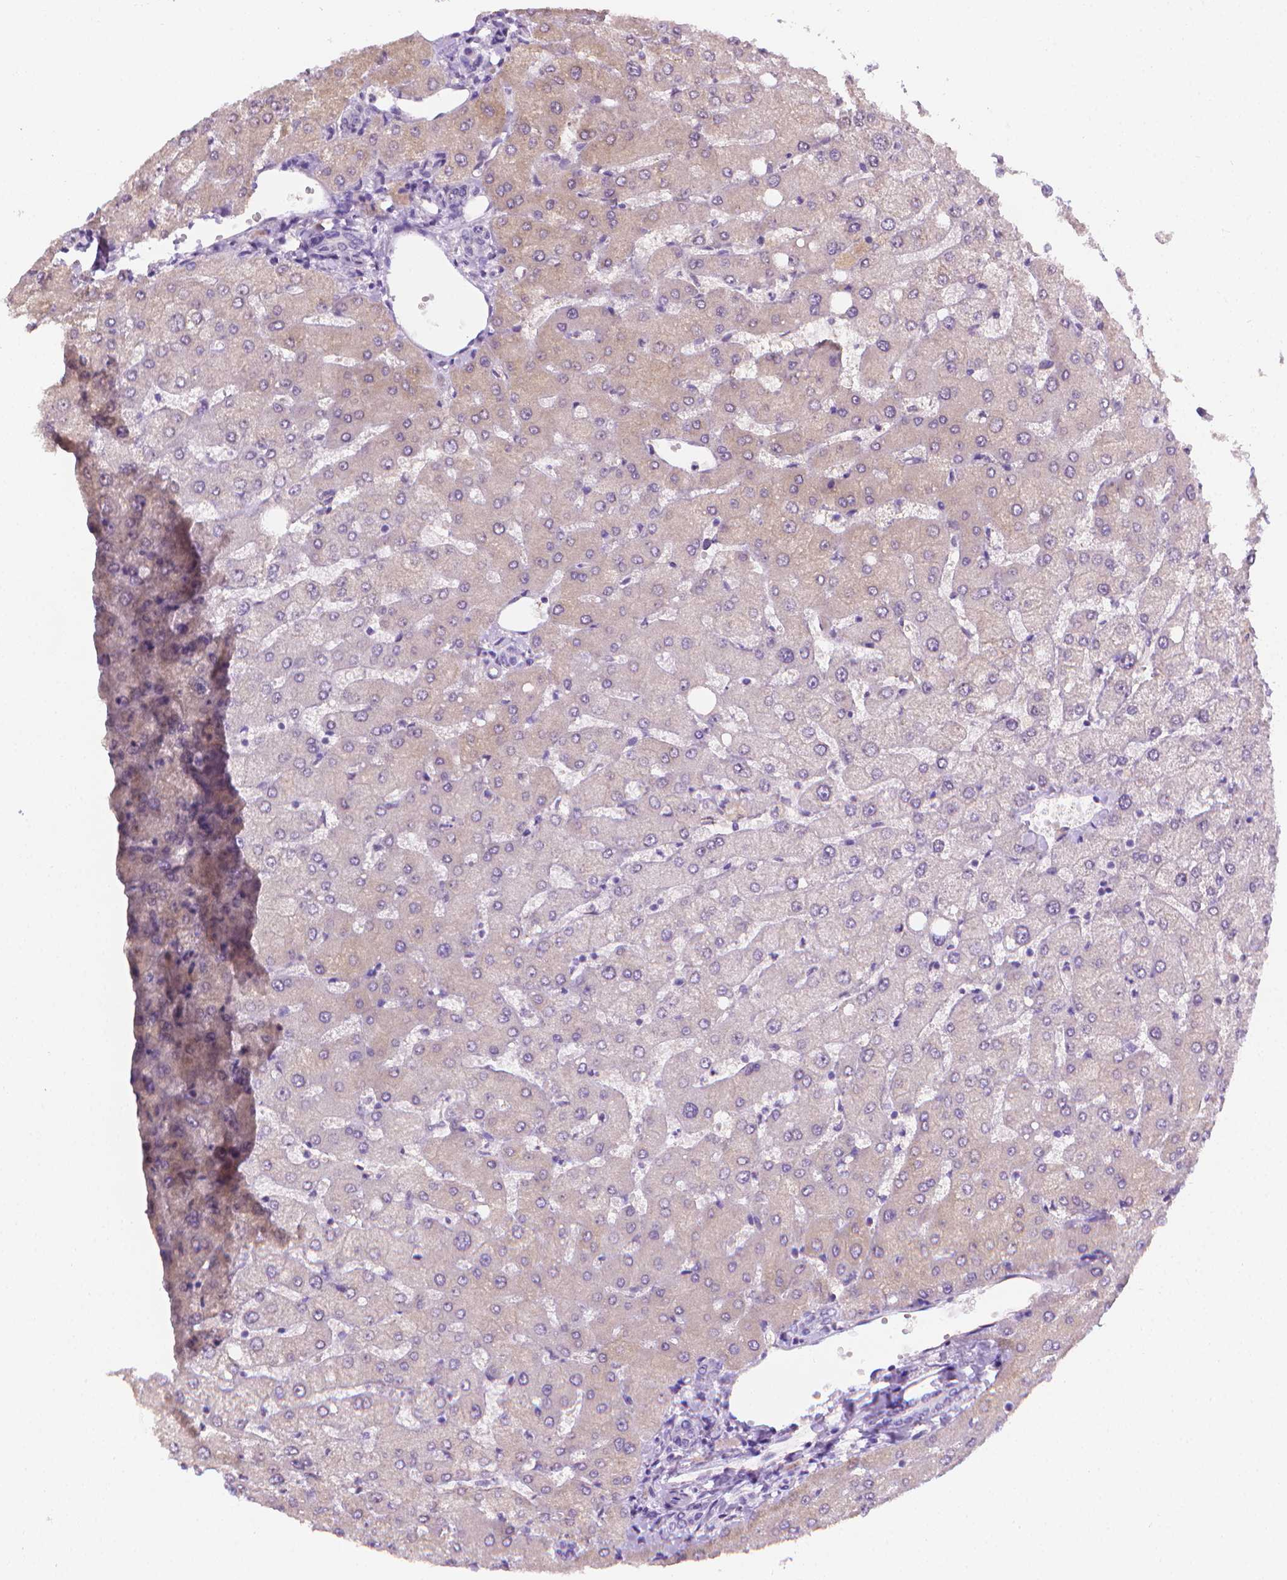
{"staining": {"intensity": "negative", "quantity": "none", "location": "none"}, "tissue": "liver", "cell_type": "Cholangiocytes", "image_type": "normal", "snomed": [{"axis": "morphology", "description": "Normal tissue, NOS"}, {"axis": "topography", "description": "Liver"}], "caption": "DAB (3,3'-diaminobenzidine) immunohistochemical staining of unremarkable liver reveals no significant expression in cholangiocytes.", "gene": "FASN", "patient": {"sex": "female", "age": 54}}